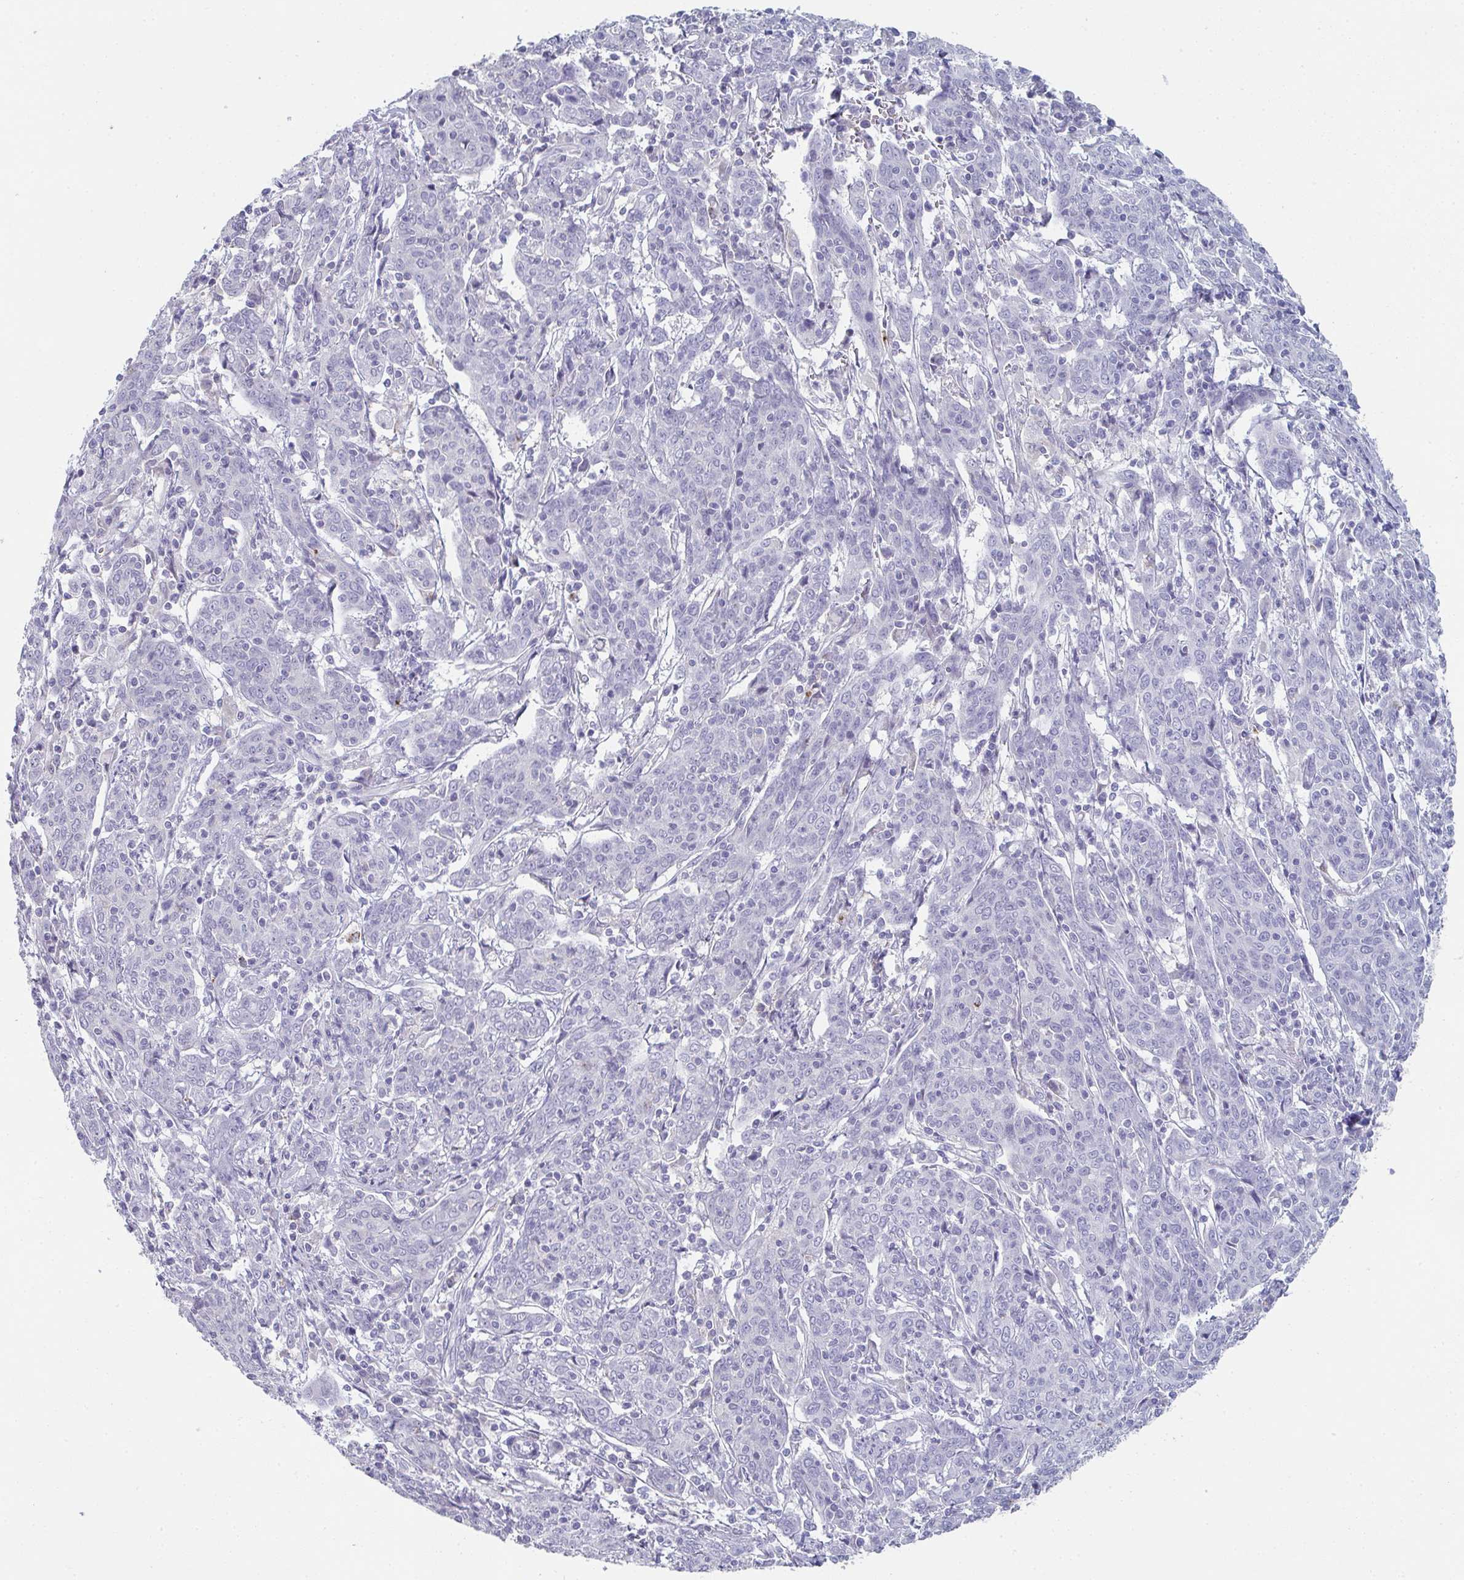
{"staining": {"intensity": "negative", "quantity": "none", "location": "none"}, "tissue": "cervical cancer", "cell_type": "Tumor cells", "image_type": "cancer", "snomed": [{"axis": "morphology", "description": "Squamous cell carcinoma, NOS"}, {"axis": "topography", "description": "Cervix"}], "caption": "This is an immunohistochemistry (IHC) image of human cervical cancer (squamous cell carcinoma). There is no positivity in tumor cells.", "gene": "ADAM21", "patient": {"sex": "female", "age": 67}}